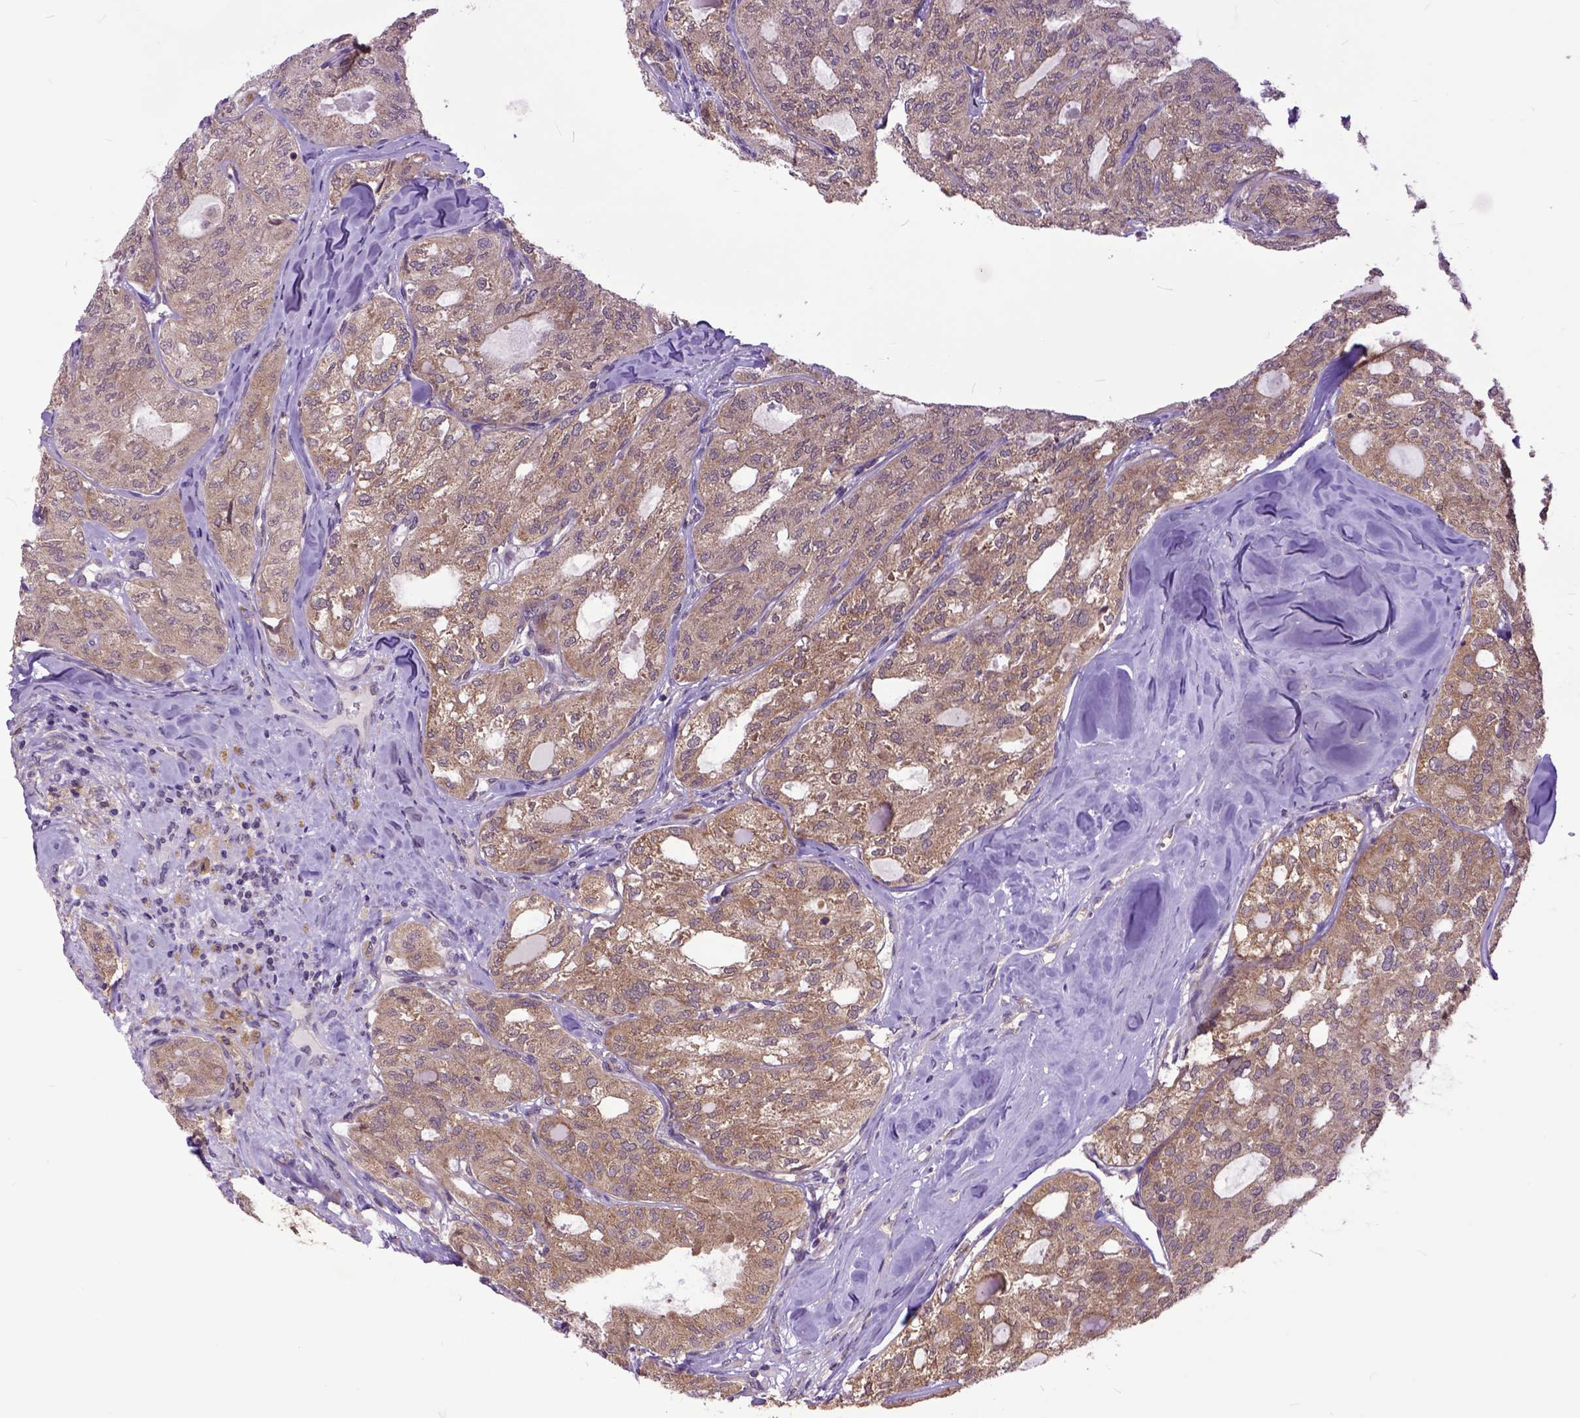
{"staining": {"intensity": "moderate", "quantity": ">75%", "location": "cytoplasmic/membranous"}, "tissue": "thyroid cancer", "cell_type": "Tumor cells", "image_type": "cancer", "snomed": [{"axis": "morphology", "description": "Follicular adenoma carcinoma, NOS"}, {"axis": "topography", "description": "Thyroid gland"}], "caption": "Immunohistochemical staining of human thyroid follicular adenoma carcinoma reveals moderate cytoplasmic/membranous protein positivity in about >75% of tumor cells.", "gene": "ARL1", "patient": {"sex": "male", "age": 75}}